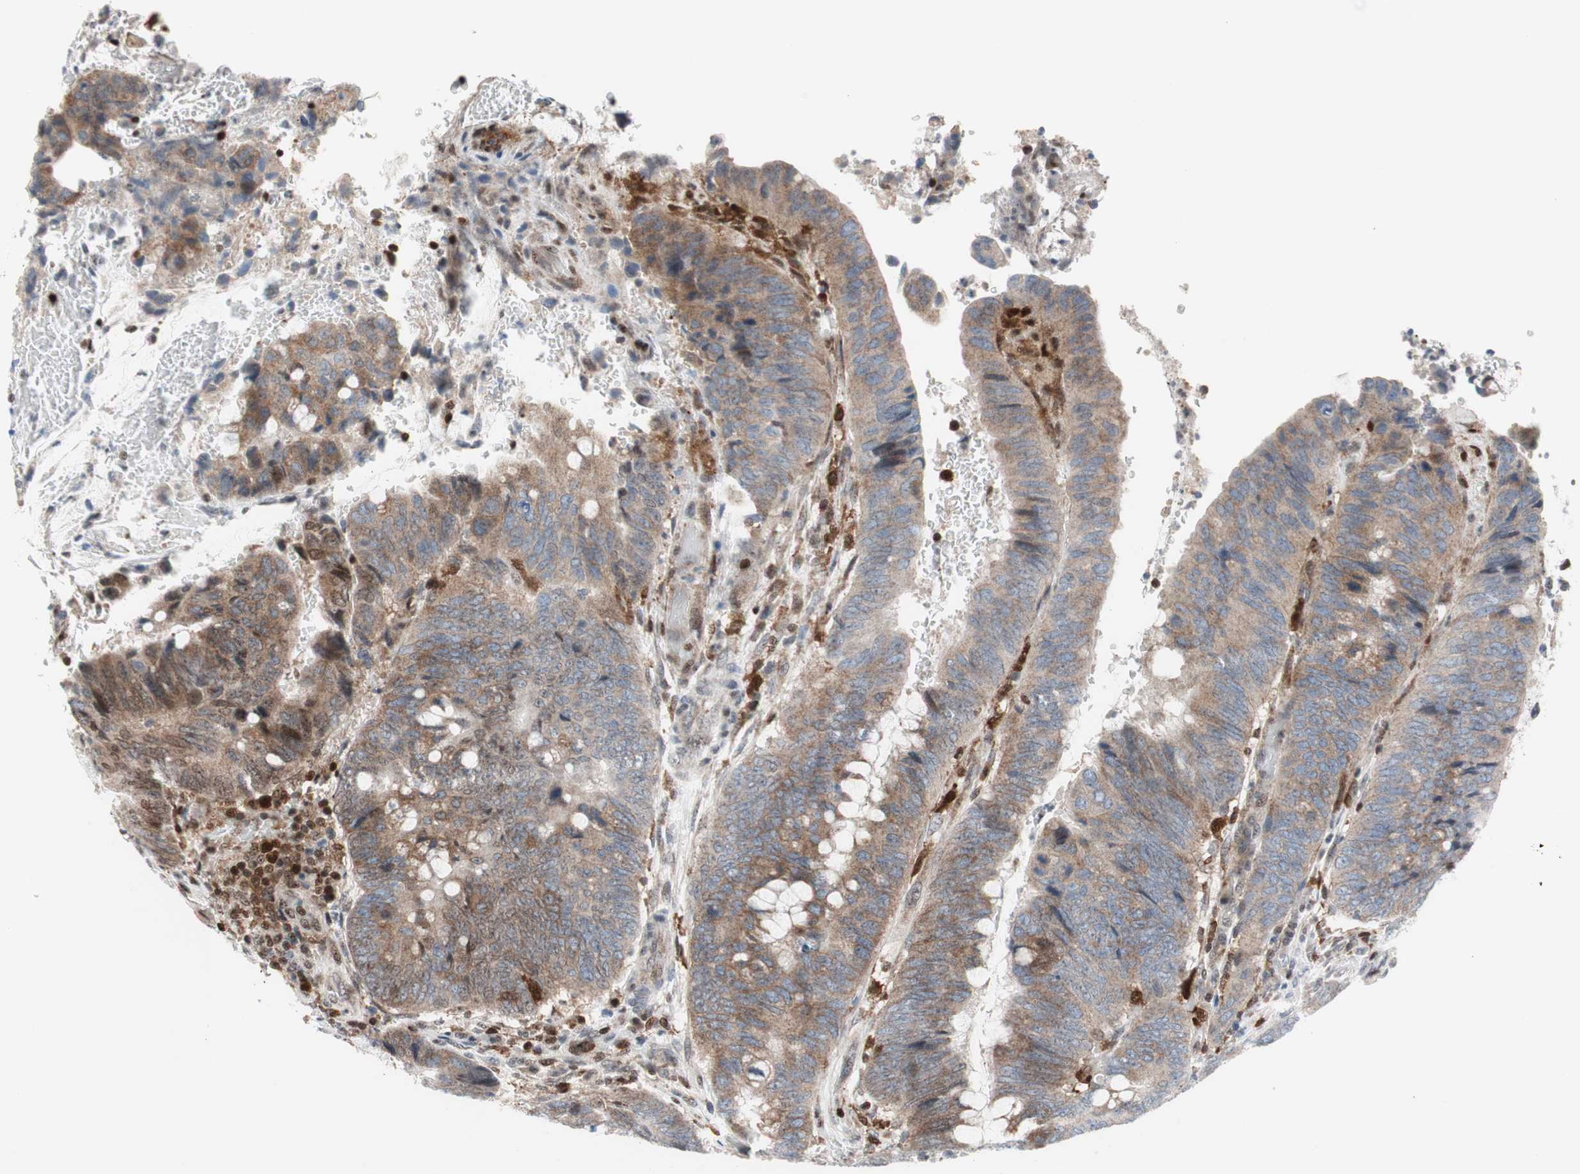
{"staining": {"intensity": "moderate", "quantity": ">75%", "location": "cytoplasmic/membranous"}, "tissue": "colorectal cancer", "cell_type": "Tumor cells", "image_type": "cancer", "snomed": [{"axis": "morphology", "description": "Normal tissue, NOS"}, {"axis": "morphology", "description": "Adenocarcinoma, NOS"}, {"axis": "topography", "description": "Rectum"}, {"axis": "topography", "description": "Peripheral nerve tissue"}], "caption": "A histopathology image of human colorectal cancer stained for a protein demonstrates moderate cytoplasmic/membranous brown staining in tumor cells.", "gene": "RGS10", "patient": {"sex": "male", "age": 92}}